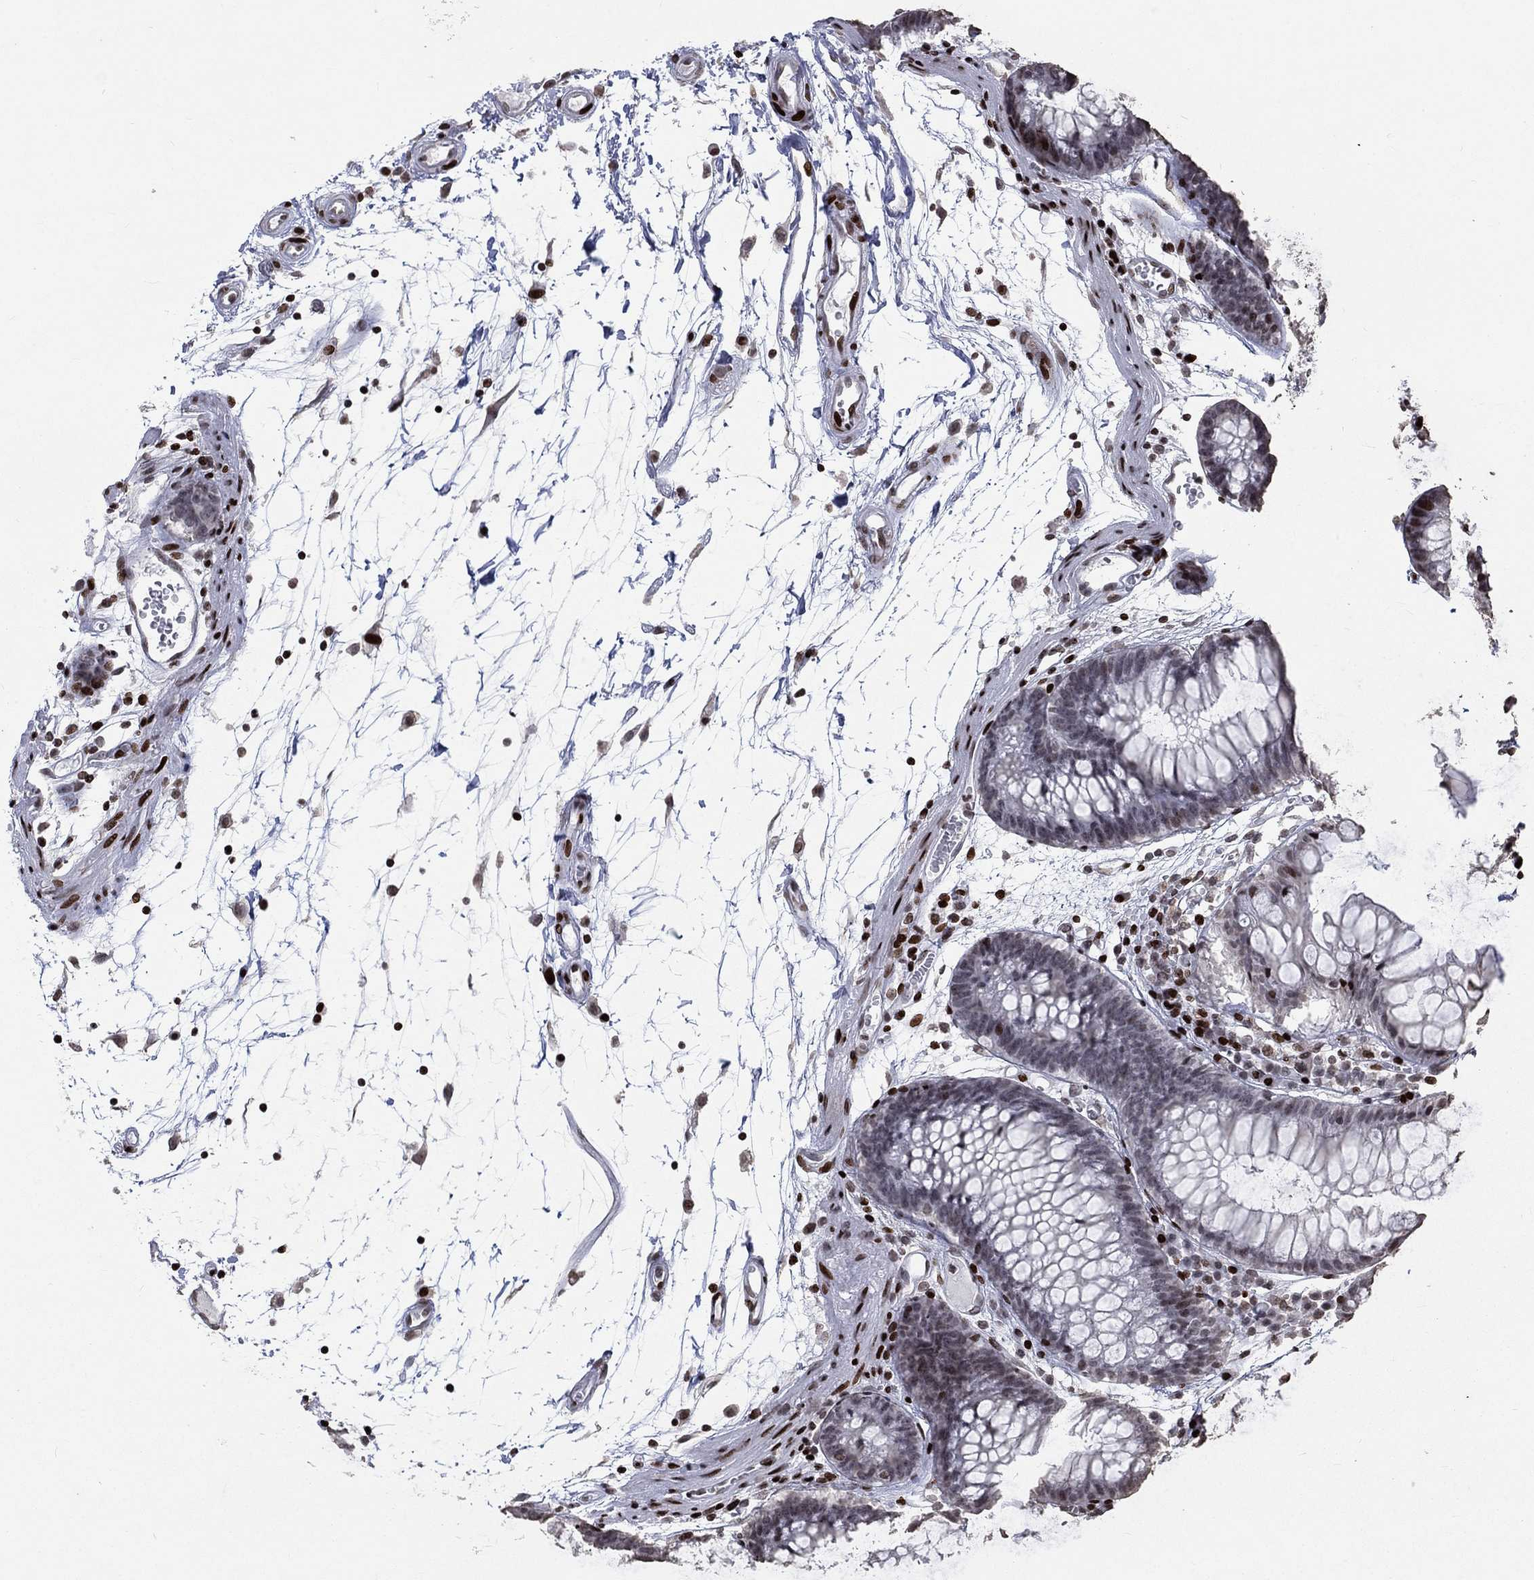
{"staining": {"intensity": "strong", "quantity": "<25%", "location": "nuclear"}, "tissue": "colon", "cell_type": "Endothelial cells", "image_type": "normal", "snomed": [{"axis": "morphology", "description": "Normal tissue, NOS"}, {"axis": "morphology", "description": "Adenocarcinoma, NOS"}, {"axis": "topography", "description": "Colon"}], "caption": "Endothelial cells exhibit medium levels of strong nuclear staining in approximately <25% of cells in benign colon. The staining was performed using DAB, with brown indicating positive protein expression. Nuclei are stained blue with hematoxylin.", "gene": "SRSF3", "patient": {"sex": "male", "age": 65}}